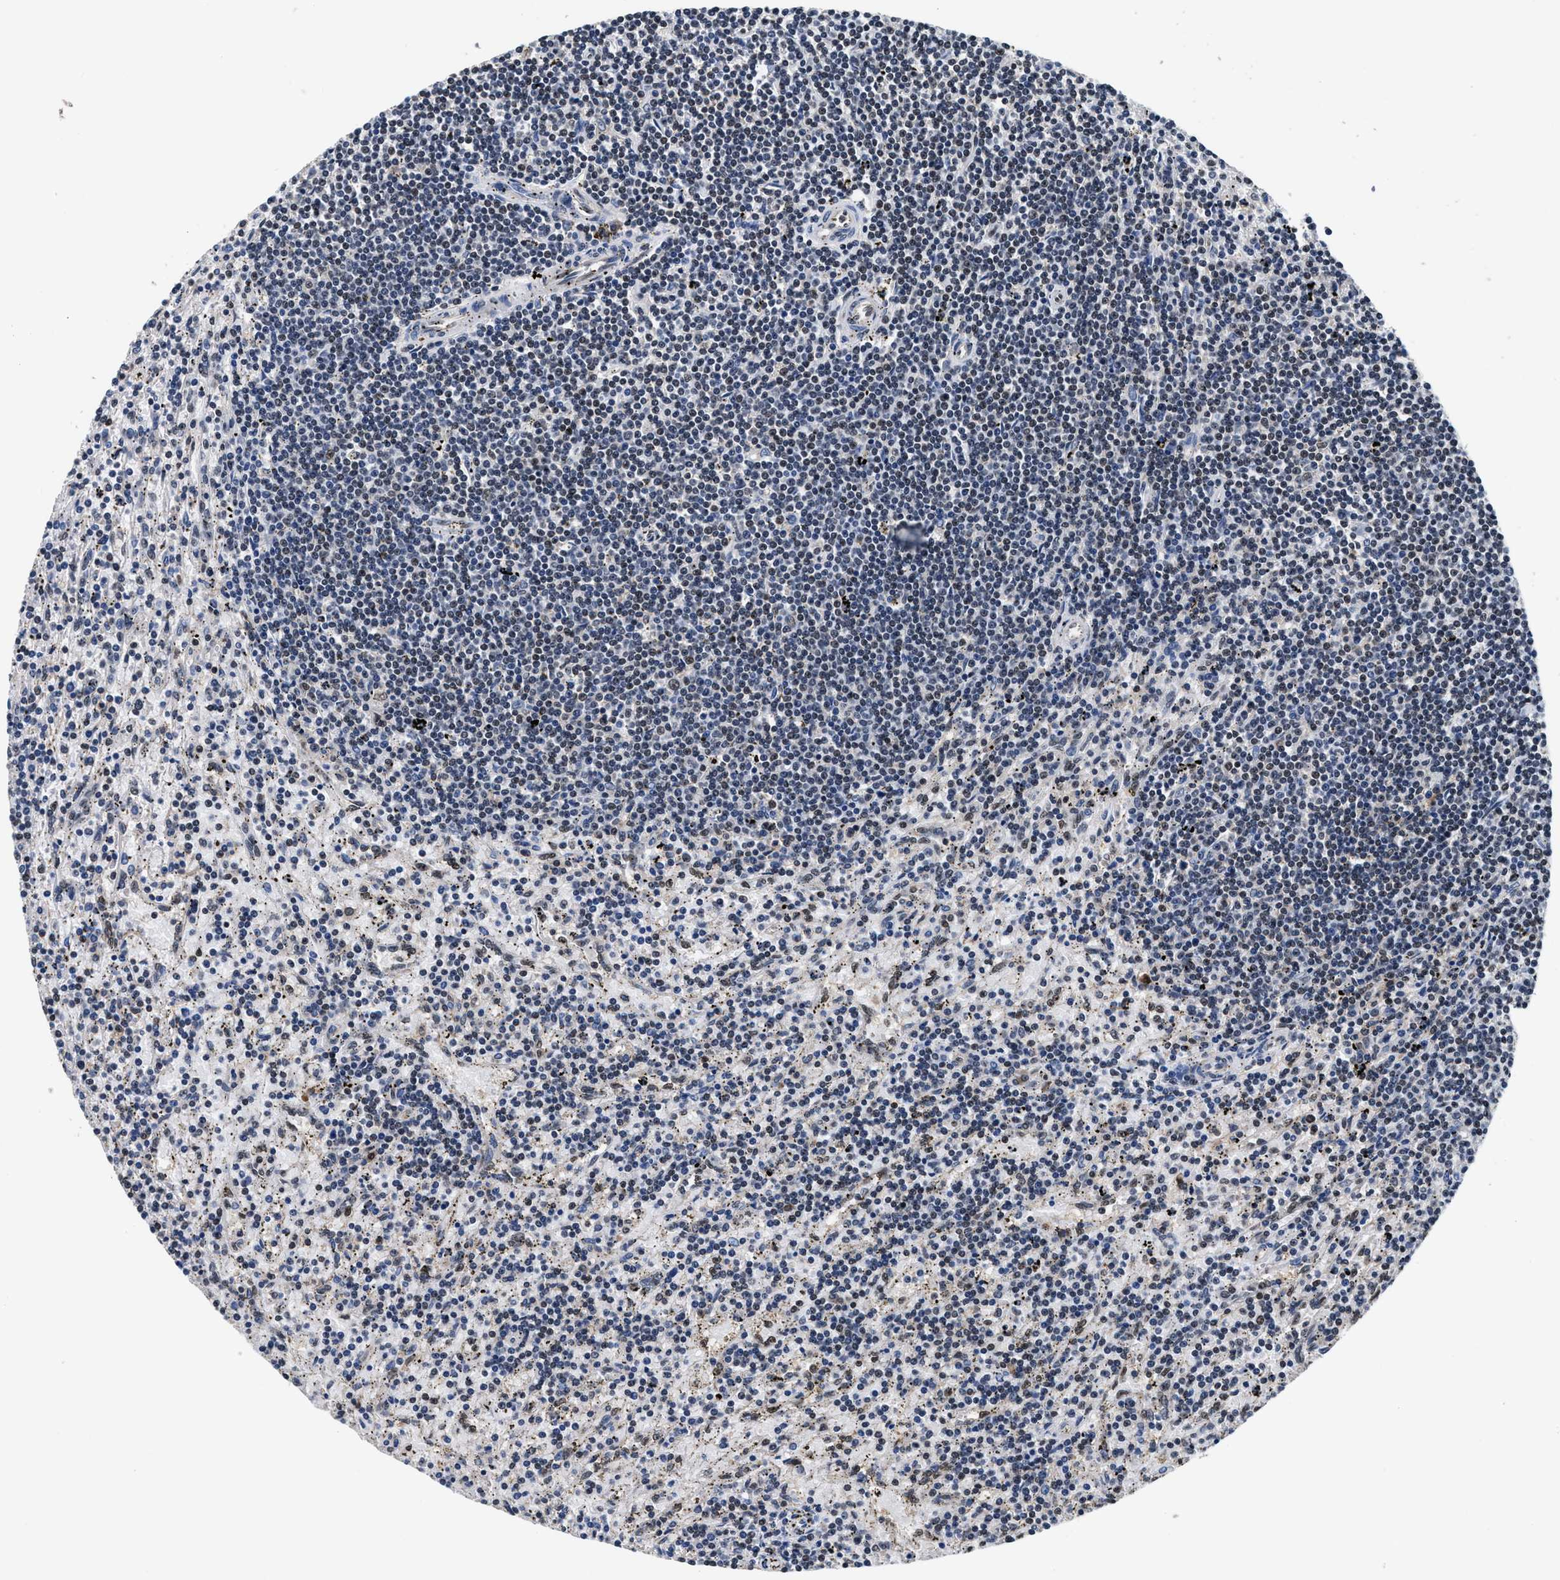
{"staining": {"intensity": "weak", "quantity": "25%-75%", "location": "nuclear"}, "tissue": "lymphoma", "cell_type": "Tumor cells", "image_type": "cancer", "snomed": [{"axis": "morphology", "description": "Malignant lymphoma, non-Hodgkin's type, Low grade"}, {"axis": "topography", "description": "Spleen"}], "caption": "Tumor cells show weak nuclear staining in about 25%-75% of cells in lymphoma.", "gene": "USP16", "patient": {"sex": "male", "age": 76}}